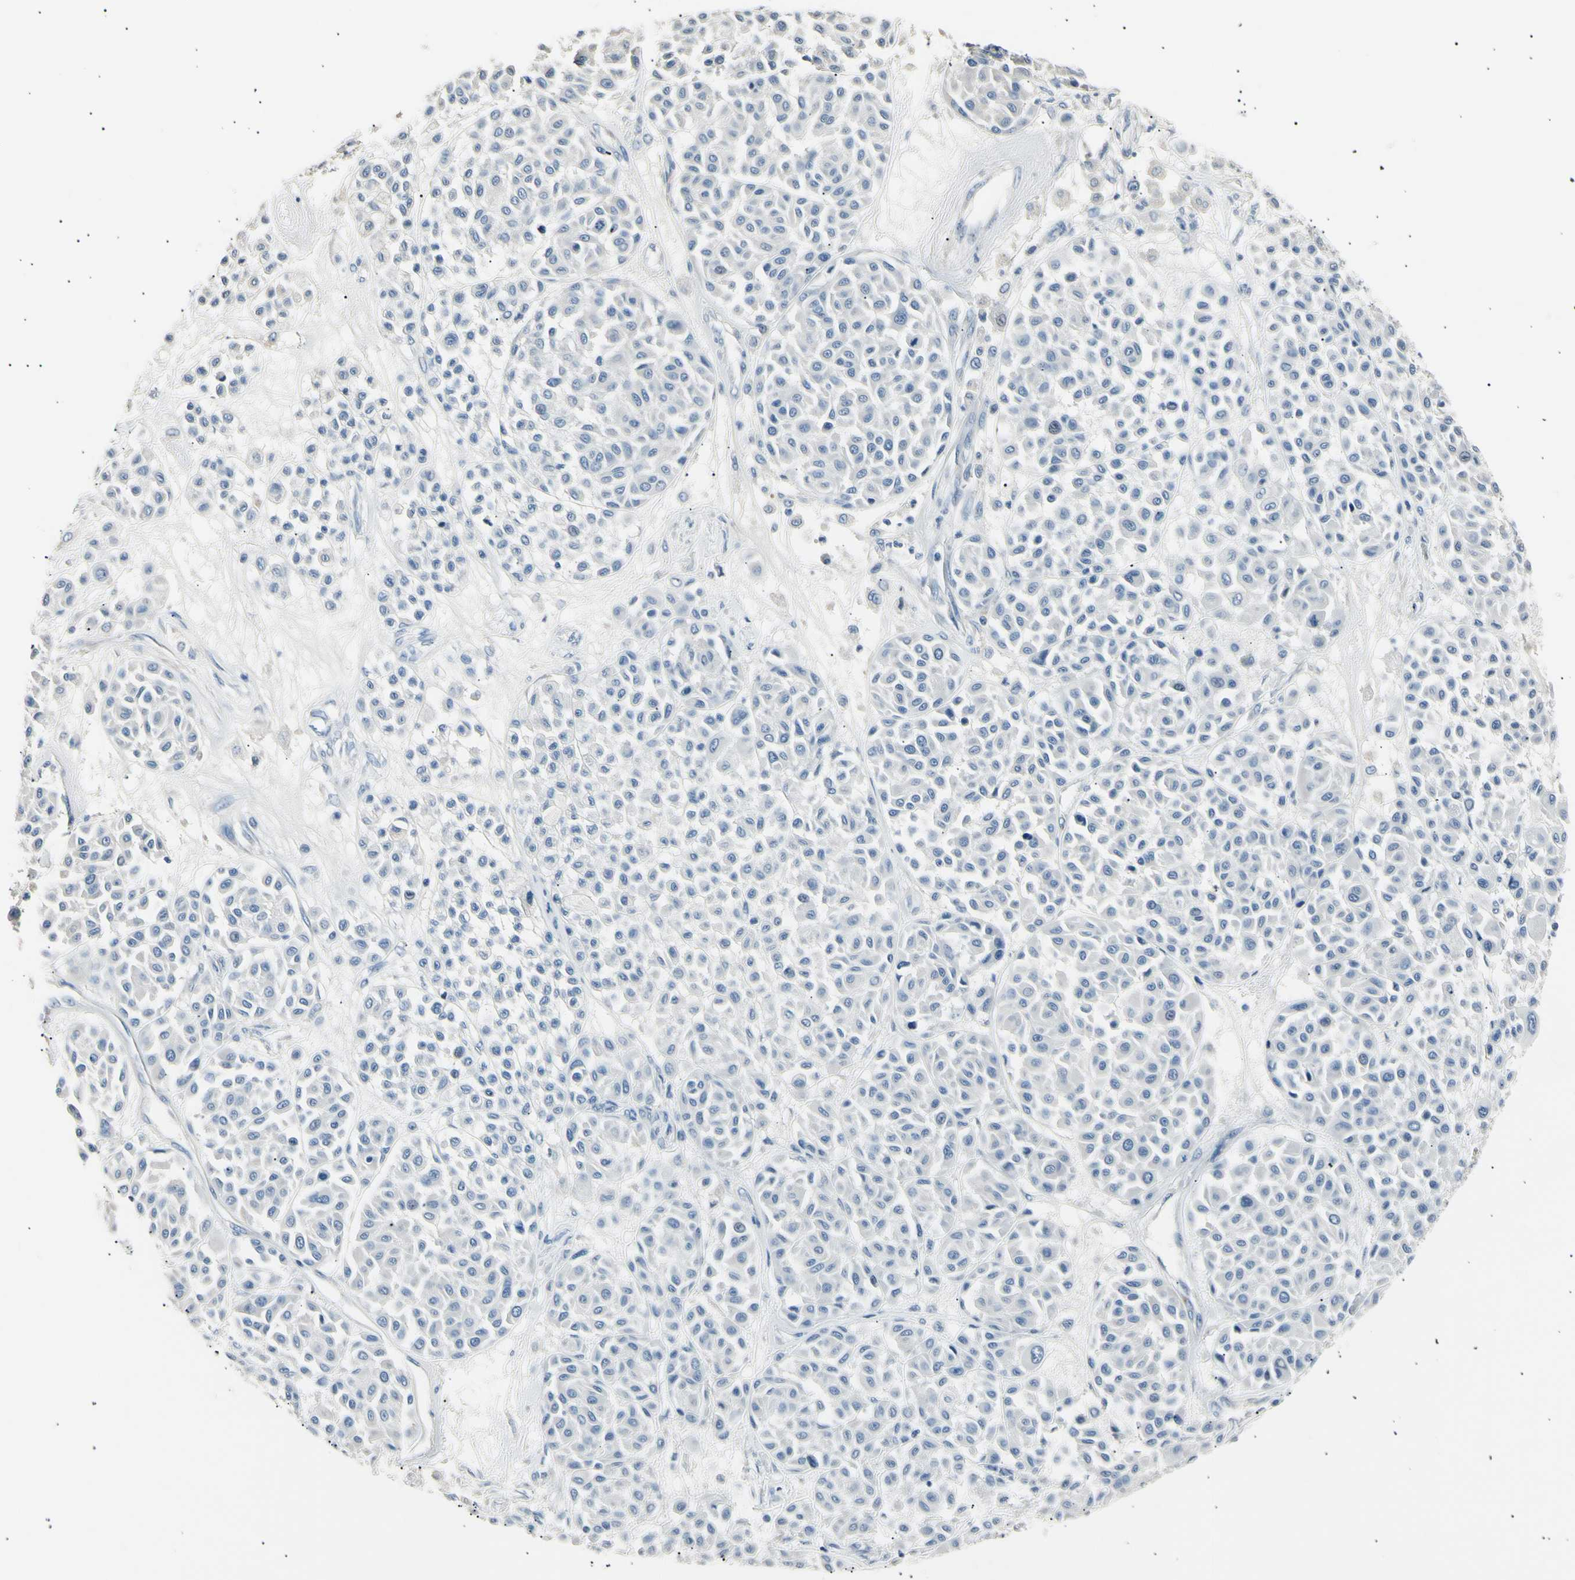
{"staining": {"intensity": "negative", "quantity": "none", "location": "none"}, "tissue": "melanoma", "cell_type": "Tumor cells", "image_type": "cancer", "snomed": [{"axis": "morphology", "description": "Malignant melanoma, Metastatic site"}, {"axis": "topography", "description": "Soft tissue"}], "caption": "Tumor cells show no significant positivity in melanoma.", "gene": "LDLR", "patient": {"sex": "male", "age": 41}}